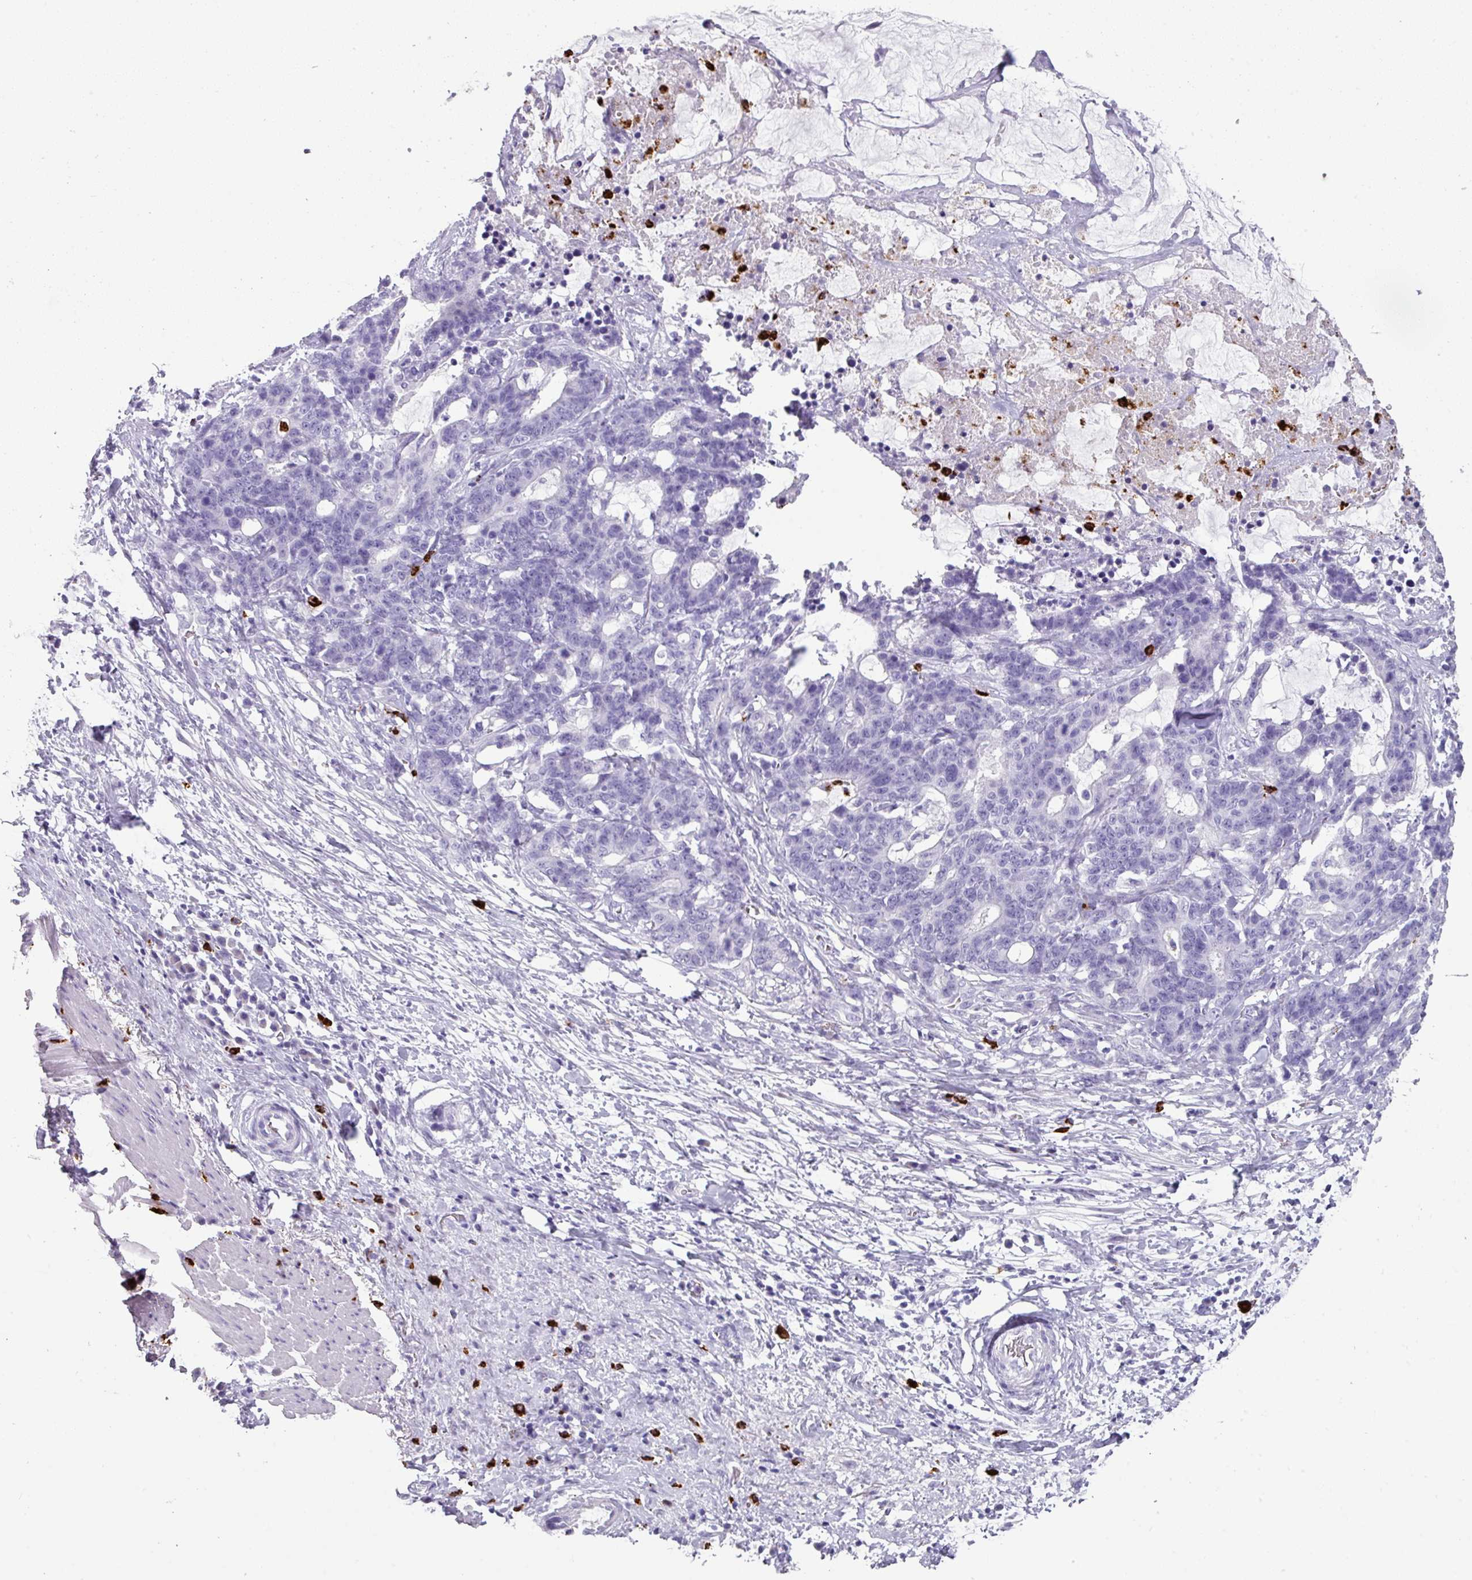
{"staining": {"intensity": "negative", "quantity": "none", "location": "none"}, "tissue": "stomach cancer", "cell_type": "Tumor cells", "image_type": "cancer", "snomed": [{"axis": "morphology", "description": "Normal tissue, NOS"}, {"axis": "morphology", "description": "Adenocarcinoma, NOS"}, {"axis": "topography", "description": "Stomach"}], "caption": "There is no significant expression in tumor cells of stomach cancer.", "gene": "CTSG", "patient": {"sex": "female", "age": 64}}